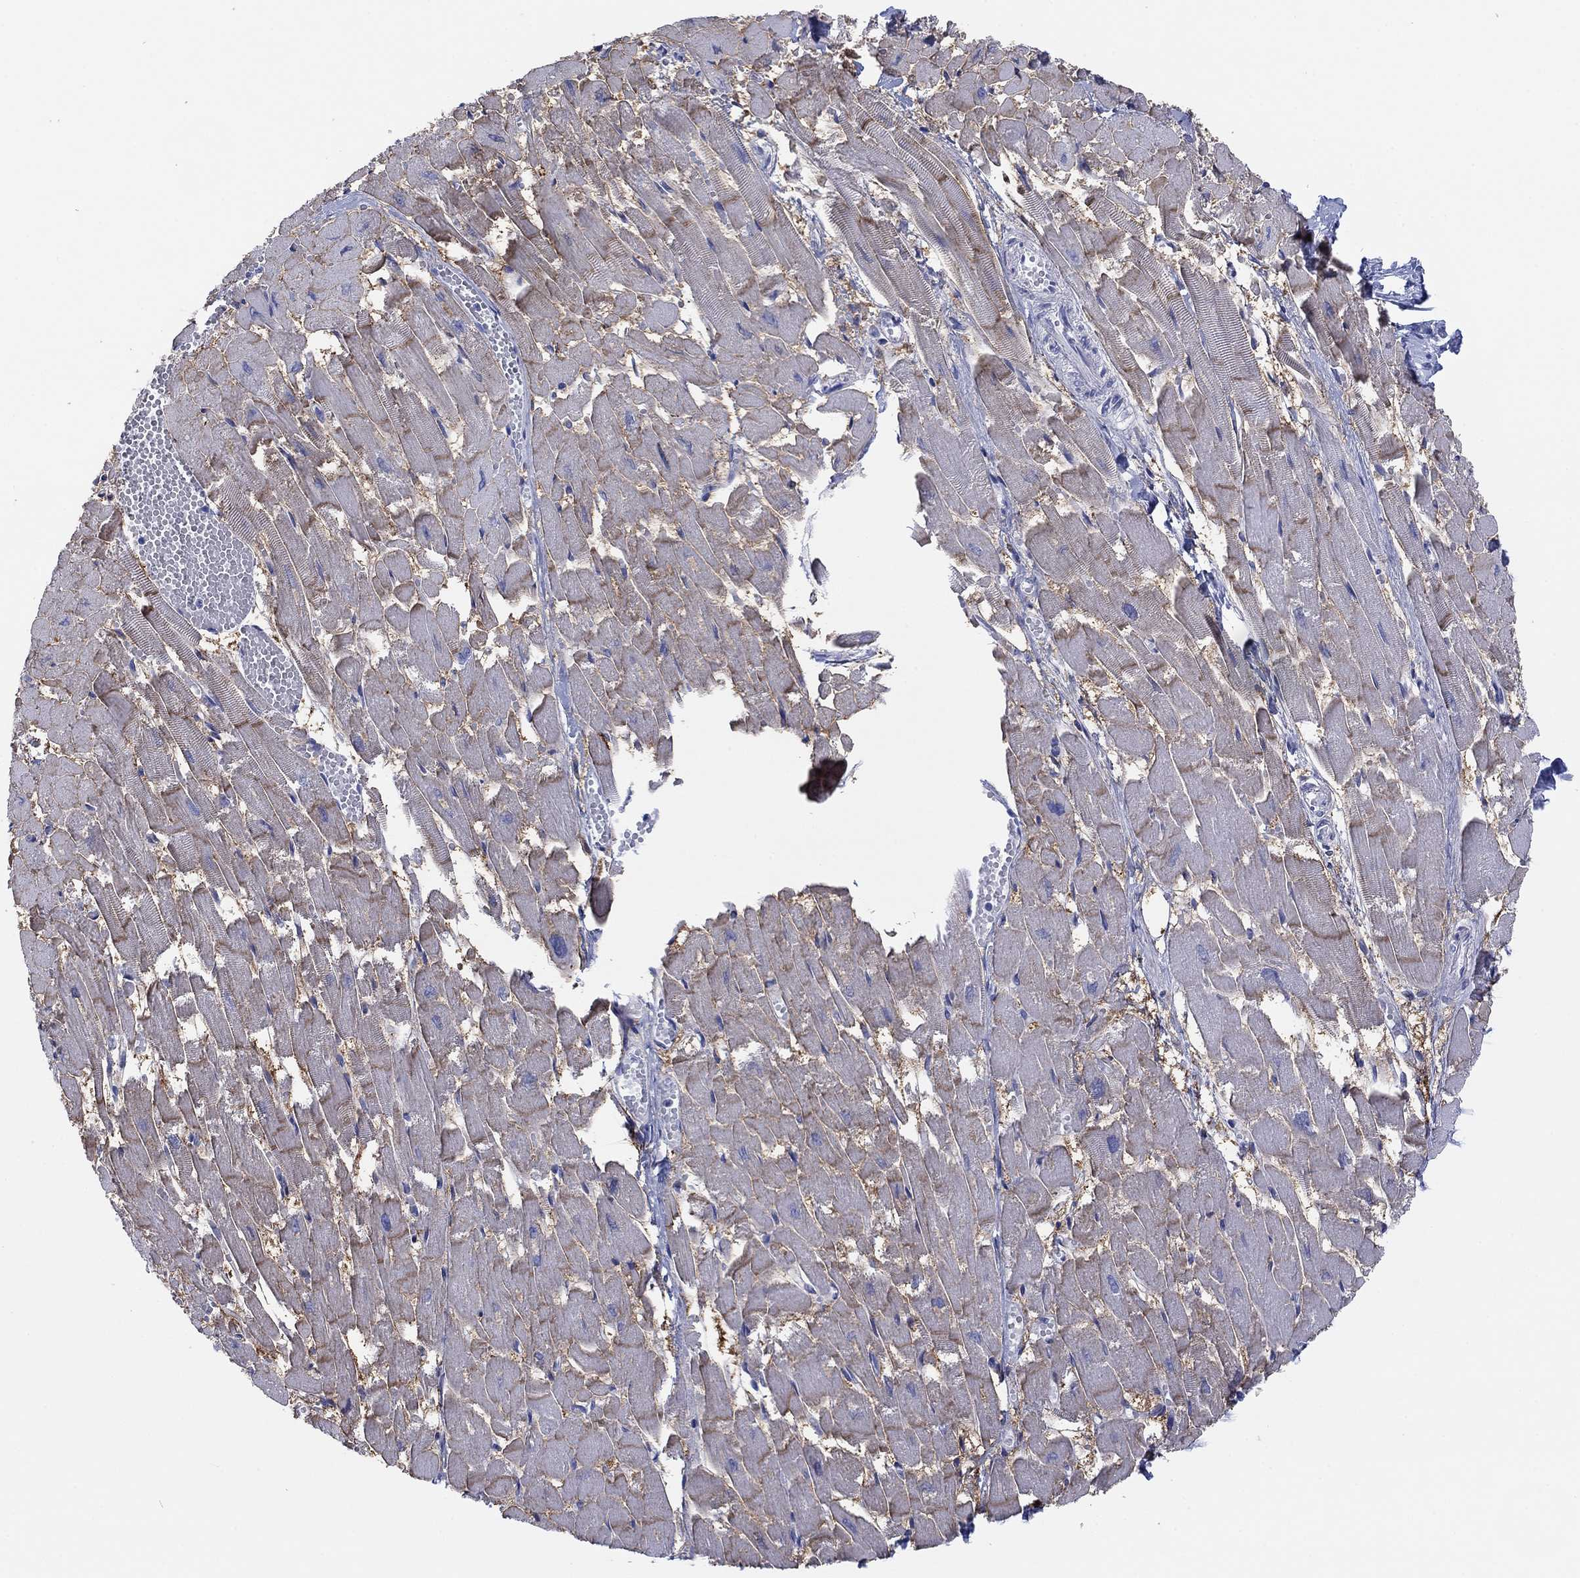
{"staining": {"intensity": "moderate", "quantity": "25%-75%", "location": "cytoplasmic/membranous"}, "tissue": "heart muscle", "cell_type": "Cardiomyocytes", "image_type": "normal", "snomed": [{"axis": "morphology", "description": "Normal tissue, NOS"}, {"axis": "topography", "description": "Heart"}], "caption": "Heart muscle stained with a brown dye shows moderate cytoplasmic/membranous positive positivity in approximately 25%-75% of cardiomyocytes.", "gene": "ATP1B1", "patient": {"sex": "female", "age": 52}}